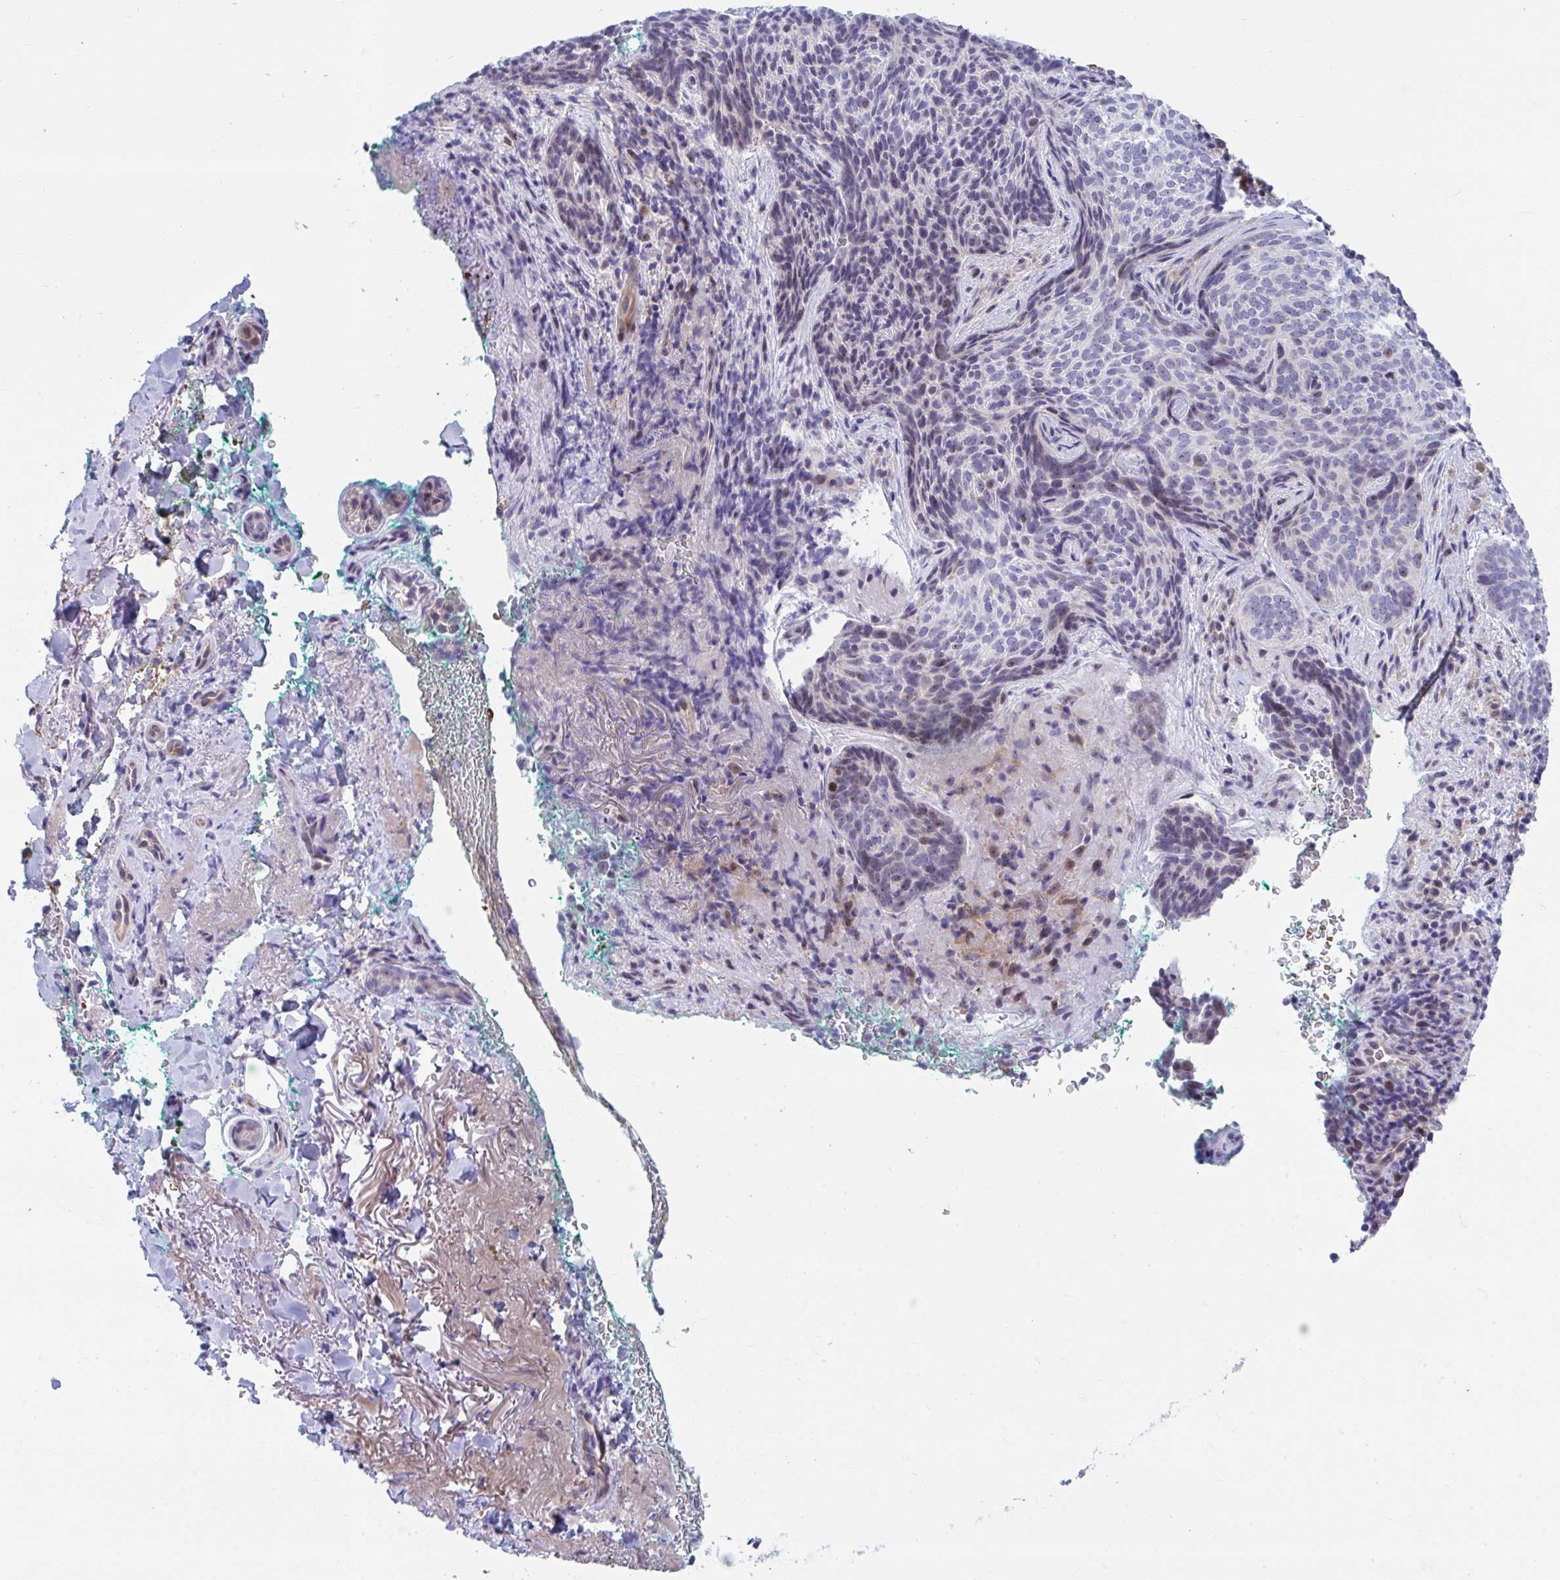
{"staining": {"intensity": "weak", "quantity": "25%-75%", "location": "nuclear"}, "tissue": "skin cancer", "cell_type": "Tumor cells", "image_type": "cancer", "snomed": [{"axis": "morphology", "description": "Basal cell carcinoma"}, {"axis": "topography", "description": "Skin"}, {"axis": "topography", "description": "Skin of head"}], "caption": "DAB immunohistochemical staining of basal cell carcinoma (skin) shows weak nuclear protein positivity in approximately 25%-75% of tumor cells. (brown staining indicates protein expression, while blue staining denotes nuclei).", "gene": "CENPQ", "patient": {"sex": "female", "age": 92}}